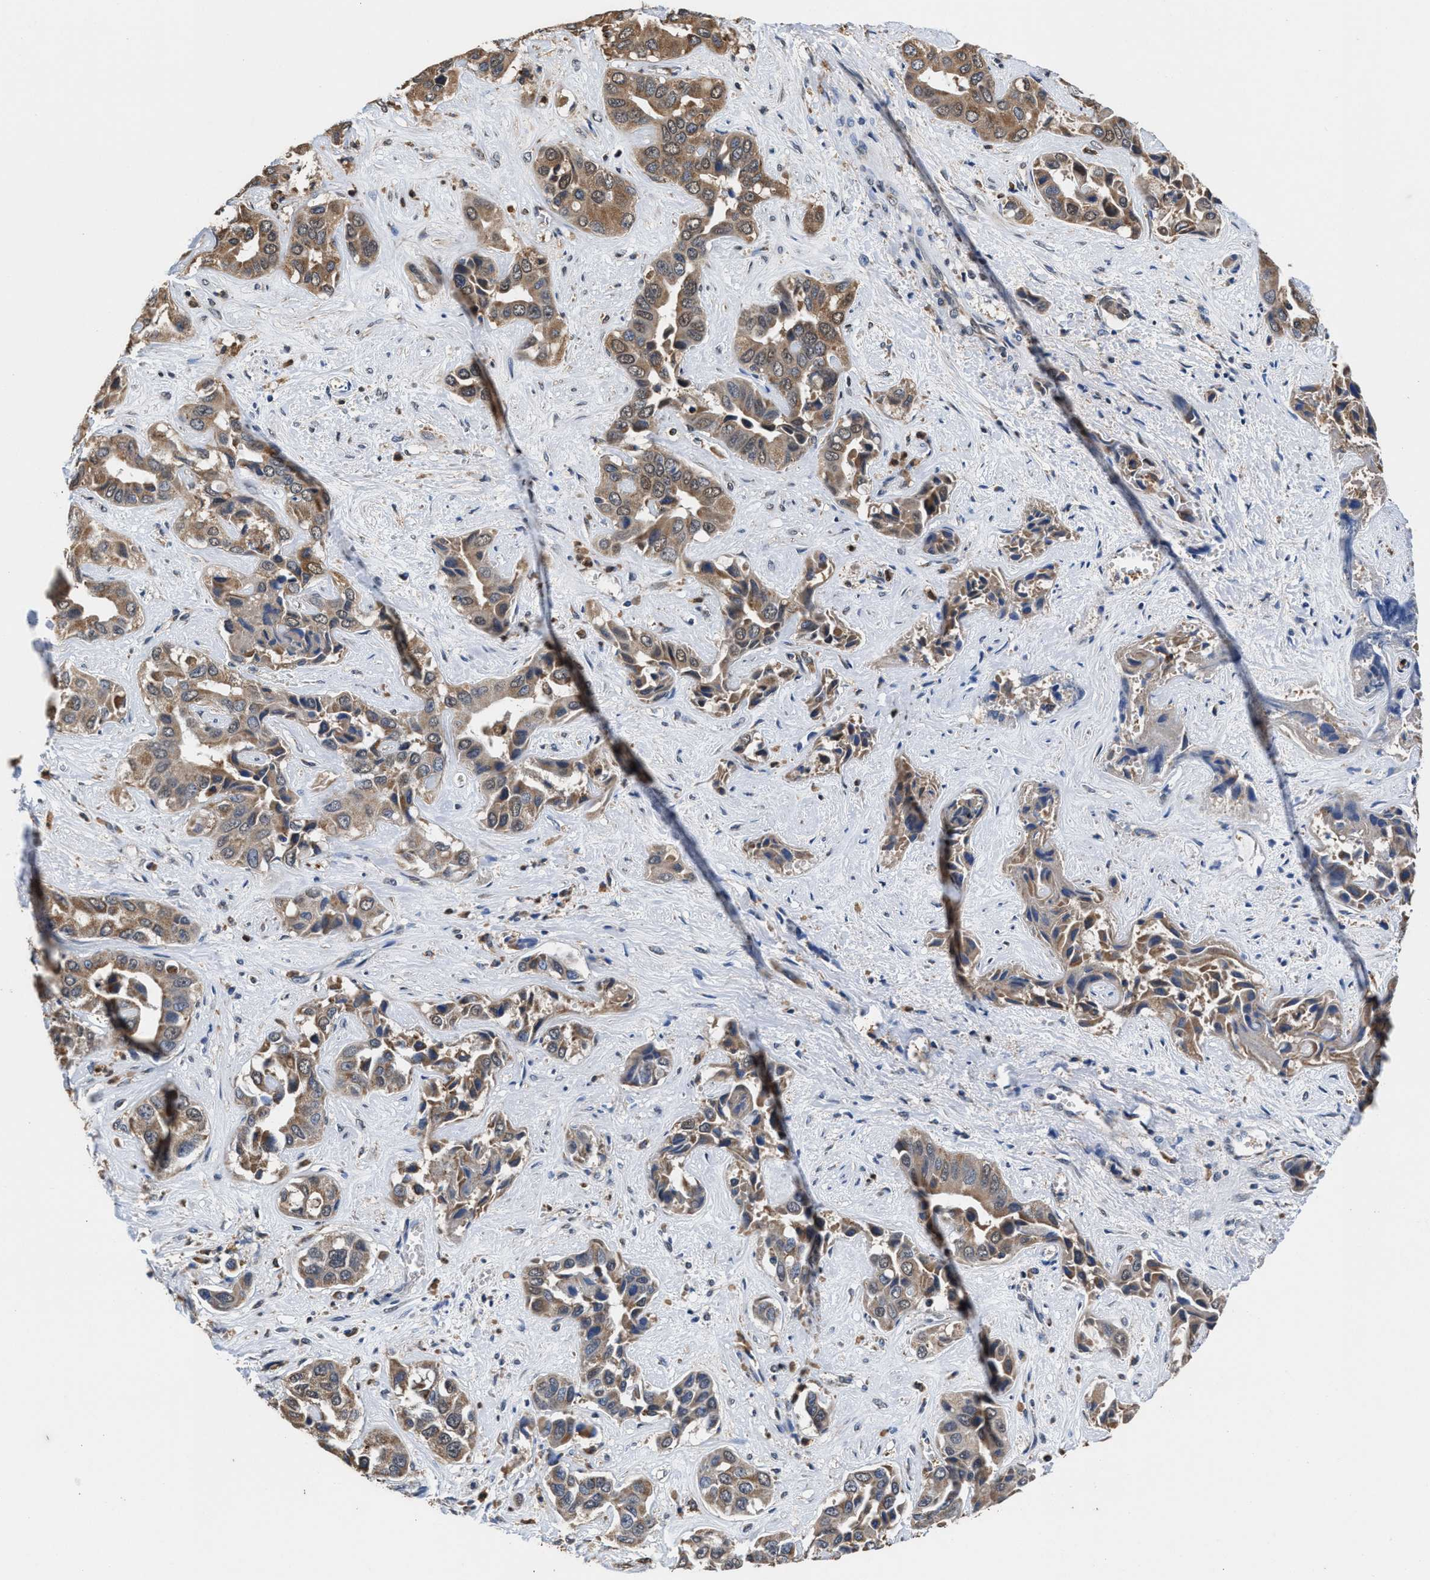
{"staining": {"intensity": "moderate", "quantity": ">75%", "location": "cytoplasmic/membranous"}, "tissue": "liver cancer", "cell_type": "Tumor cells", "image_type": "cancer", "snomed": [{"axis": "morphology", "description": "Cholangiocarcinoma"}, {"axis": "topography", "description": "Liver"}], "caption": "Immunohistochemical staining of liver cancer exhibits medium levels of moderate cytoplasmic/membranous expression in about >75% of tumor cells.", "gene": "ACLY", "patient": {"sex": "female", "age": 52}}